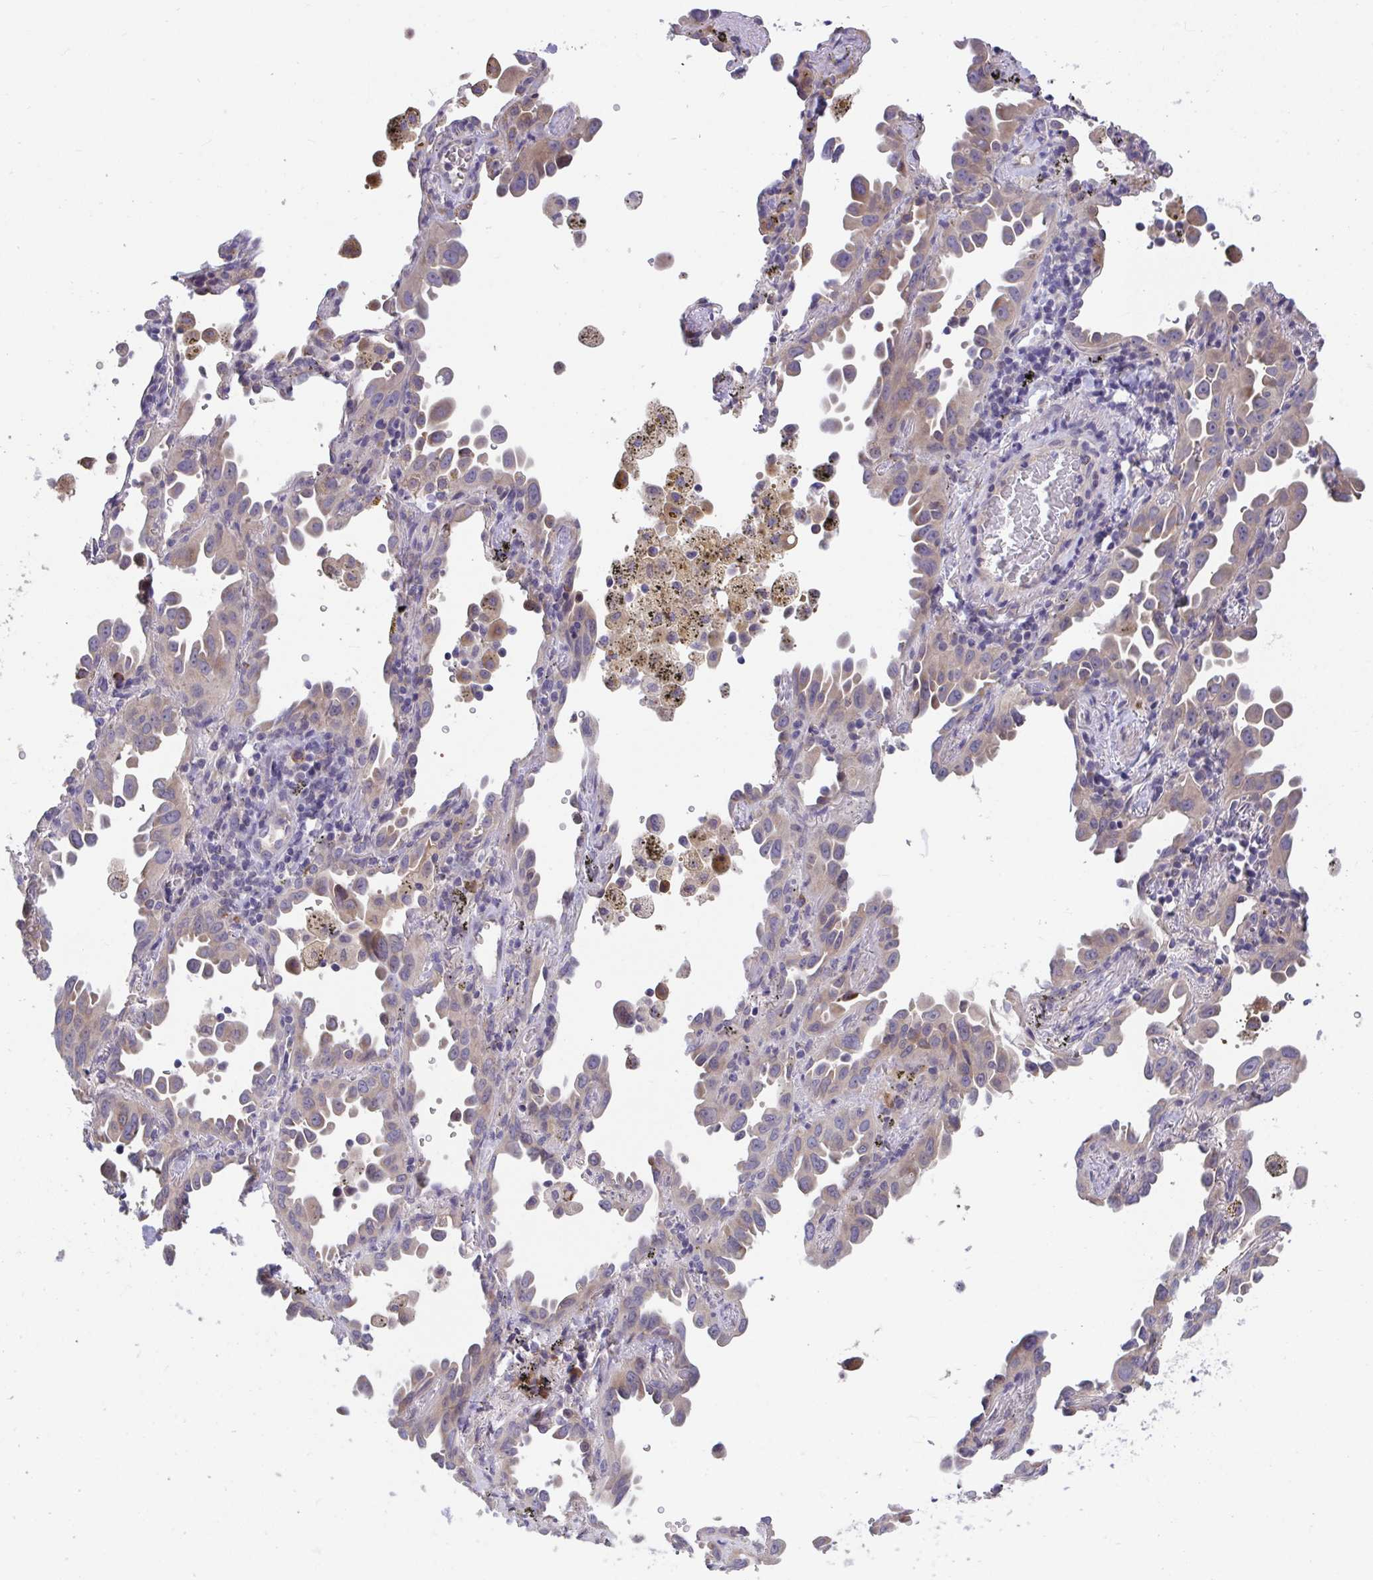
{"staining": {"intensity": "weak", "quantity": "25%-75%", "location": "cytoplasmic/membranous"}, "tissue": "lung cancer", "cell_type": "Tumor cells", "image_type": "cancer", "snomed": [{"axis": "morphology", "description": "Adenocarcinoma, NOS"}, {"axis": "topography", "description": "Lung"}], "caption": "A brown stain shows weak cytoplasmic/membranous staining of a protein in lung cancer (adenocarcinoma) tumor cells.", "gene": "SUSD4", "patient": {"sex": "male", "age": 68}}